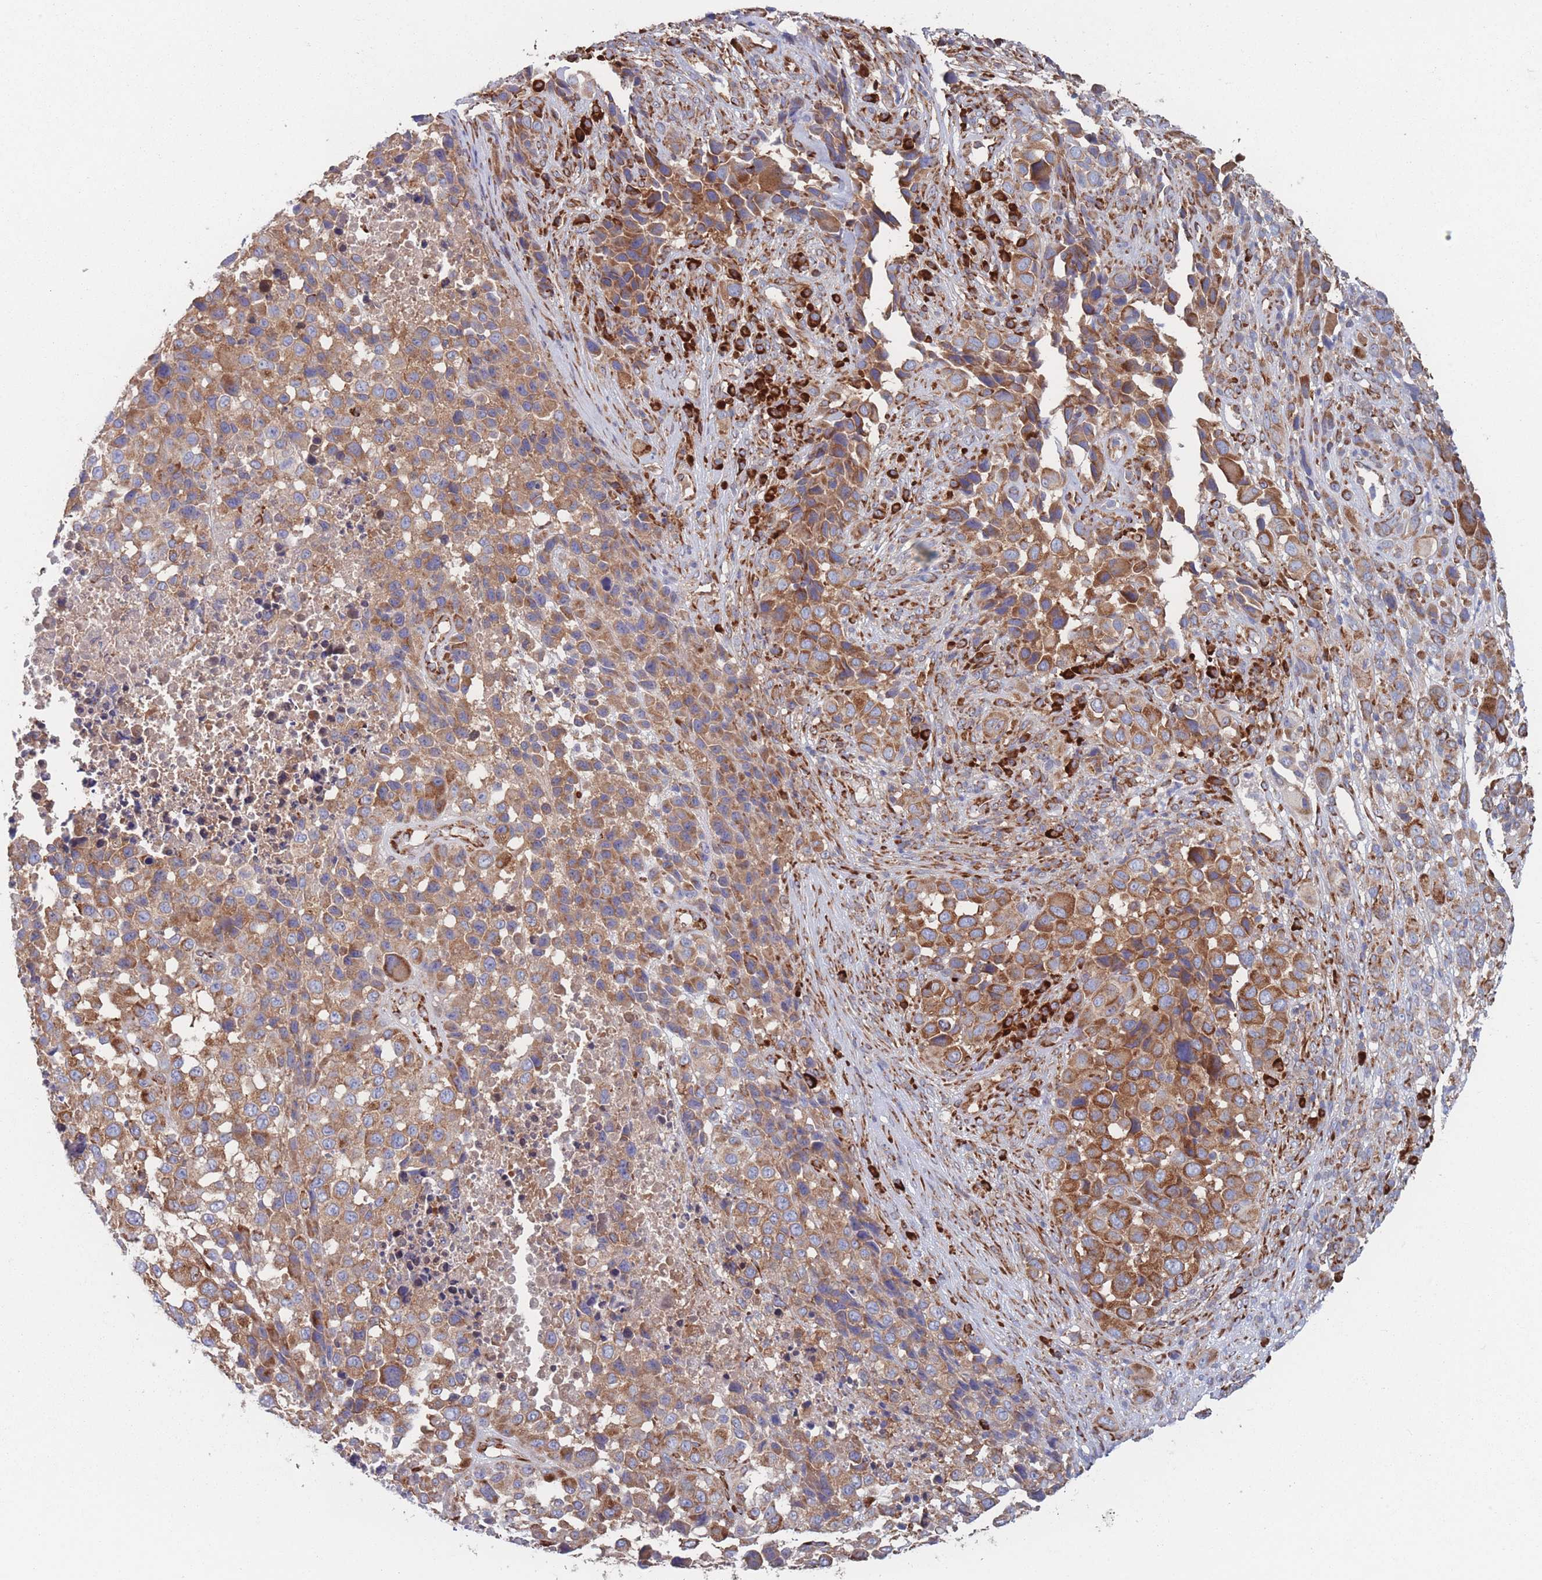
{"staining": {"intensity": "moderate", "quantity": ">75%", "location": "cytoplasmic/membranous"}, "tissue": "melanoma", "cell_type": "Tumor cells", "image_type": "cancer", "snomed": [{"axis": "morphology", "description": "Malignant melanoma, NOS"}, {"axis": "topography", "description": "Skin of trunk"}], "caption": "Human malignant melanoma stained with a protein marker exhibits moderate staining in tumor cells.", "gene": "EEF1B2", "patient": {"sex": "male", "age": 71}}